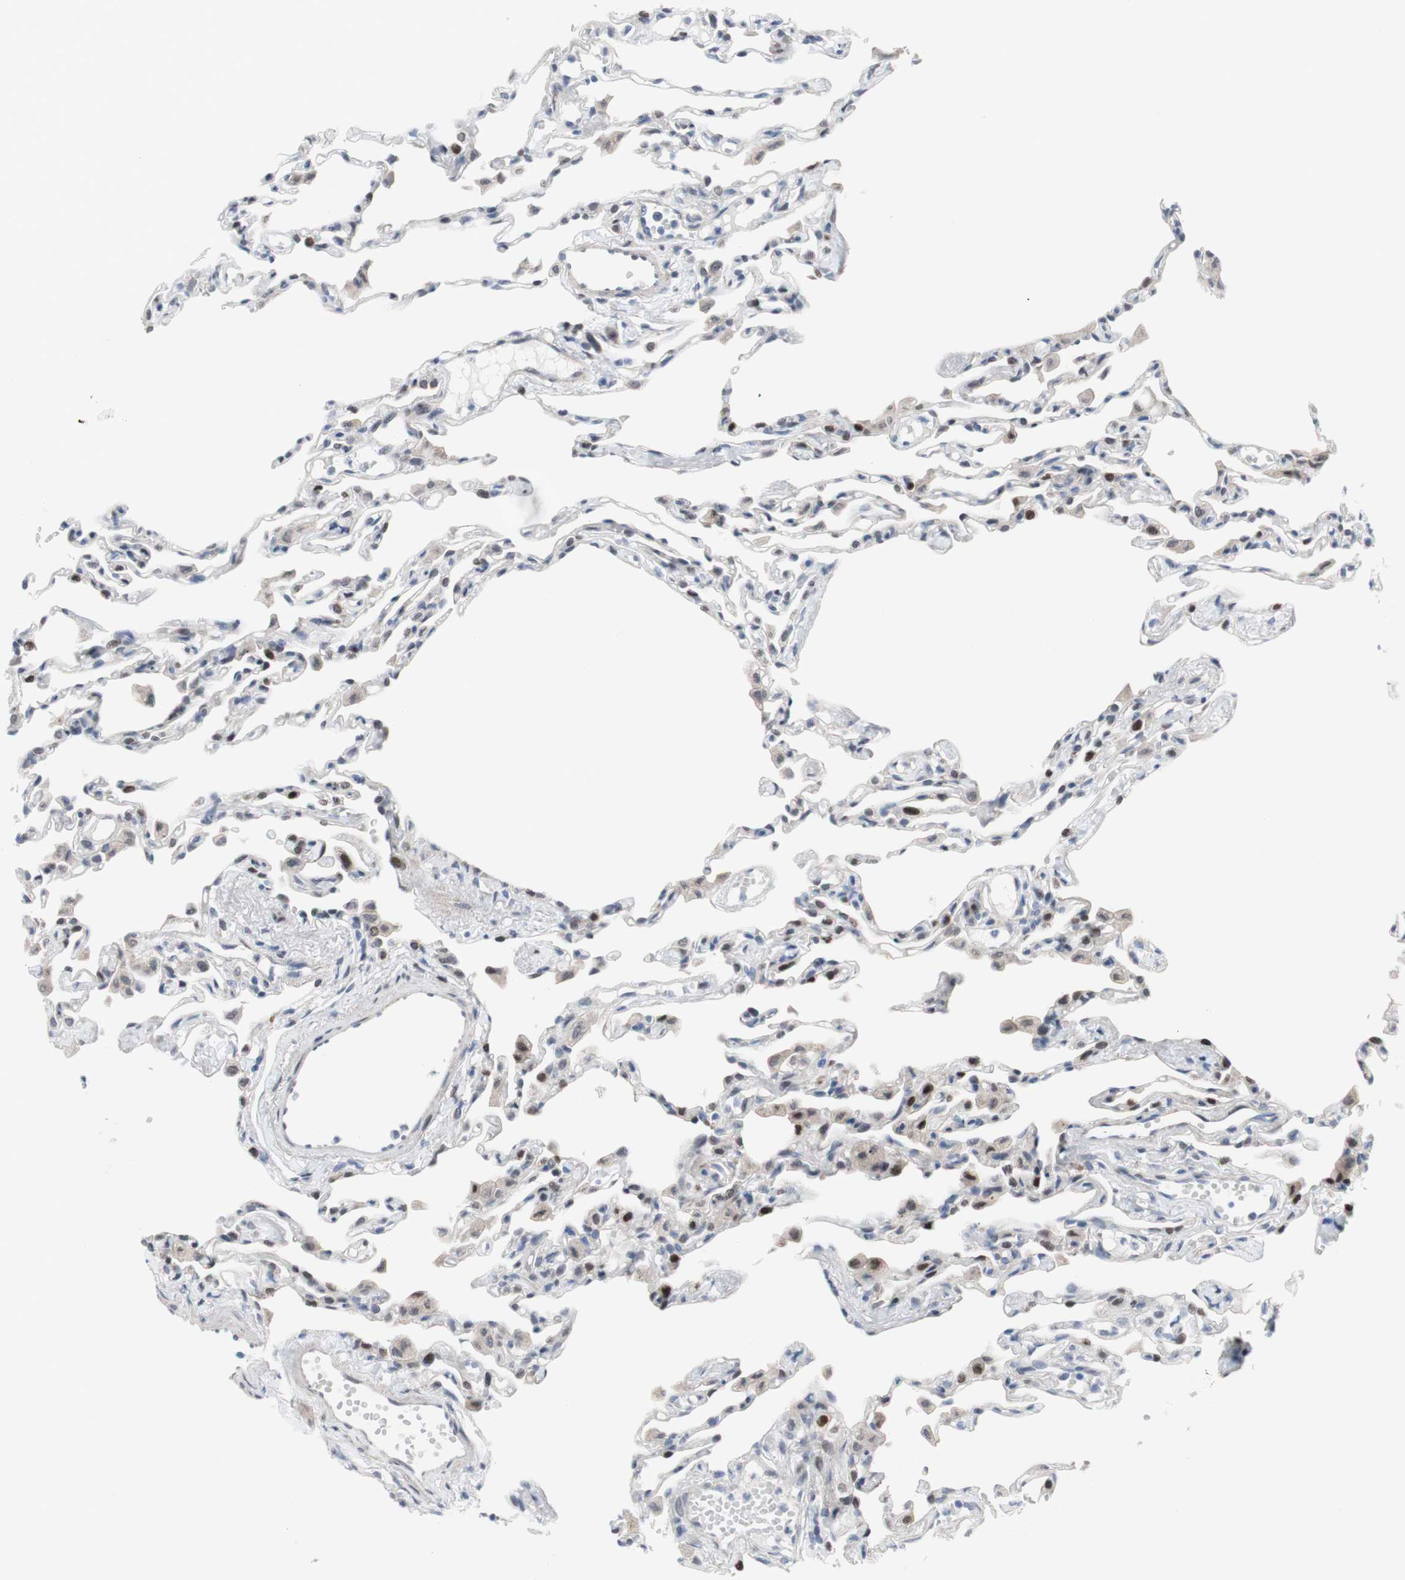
{"staining": {"intensity": "weak", "quantity": "<25%", "location": "cytoplasmic/membranous,nuclear"}, "tissue": "lung", "cell_type": "Alveolar cells", "image_type": "normal", "snomed": [{"axis": "morphology", "description": "Normal tissue, NOS"}, {"axis": "topography", "description": "Lung"}], "caption": "Alveolar cells show no significant expression in normal lung. Nuclei are stained in blue.", "gene": "PHTF2", "patient": {"sex": "female", "age": 49}}